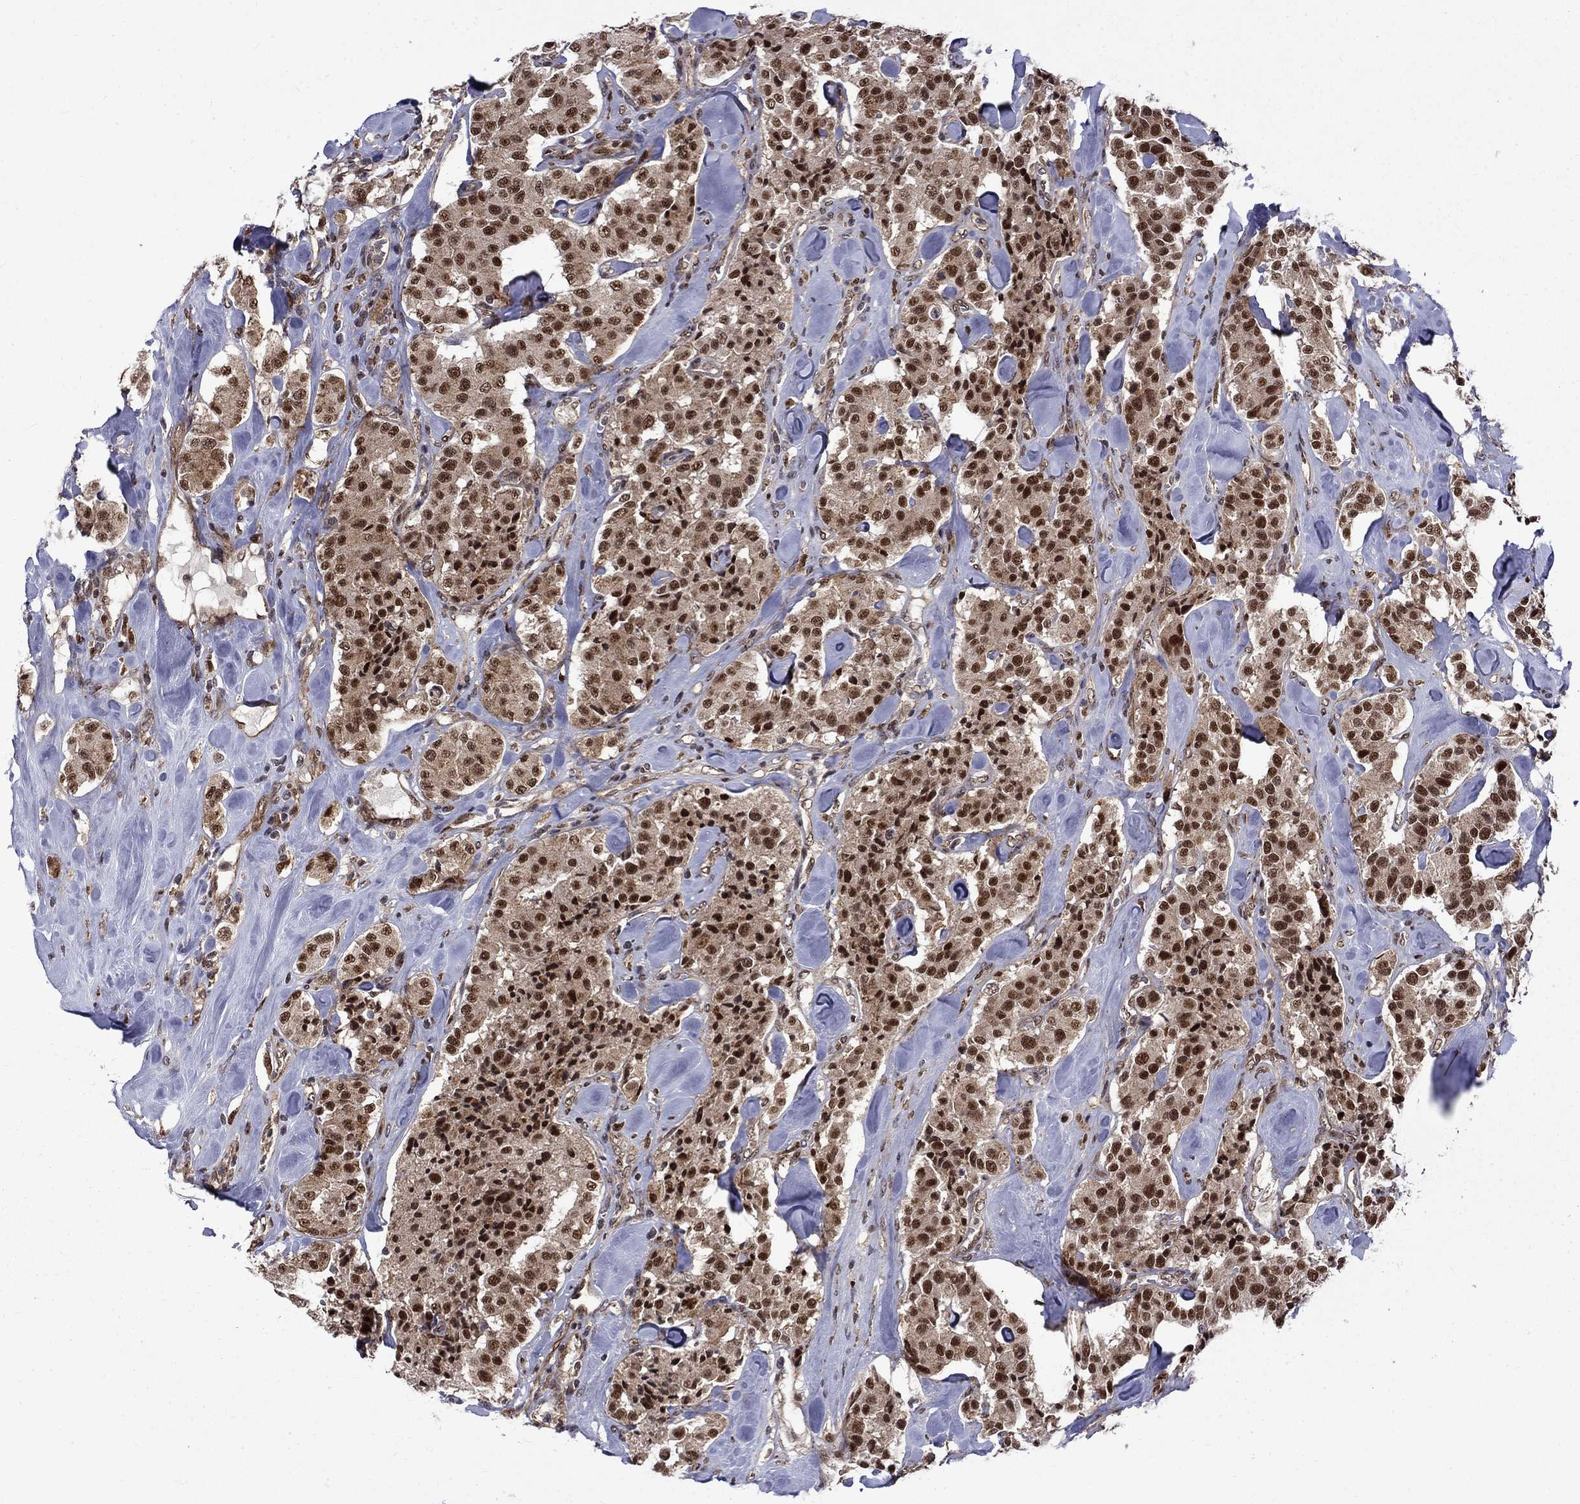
{"staining": {"intensity": "strong", "quantity": "25%-75%", "location": "nuclear"}, "tissue": "carcinoid", "cell_type": "Tumor cells", "image_type": "cancer", "snomed": [{"axis": "morphology", "description": "Carcinoid, malignant, NOS"}, {"axis": "topography", "description": "Pancreas"}], "caption": "Carcinoid stained with DAB (3,3'-diaminobenzidine) immunohistochemistry (IHC) displays high levels of strong nuclear staining in about 25%-75% of tumor cells. The staining was performed using DAB (3,3'-diaminobenzidine), with brown indicating positive protein expression. Nuclei are stained blue with hematoxylin.", "gene": "KPNA3", "patient": {"sex": "male", "age": 41}}